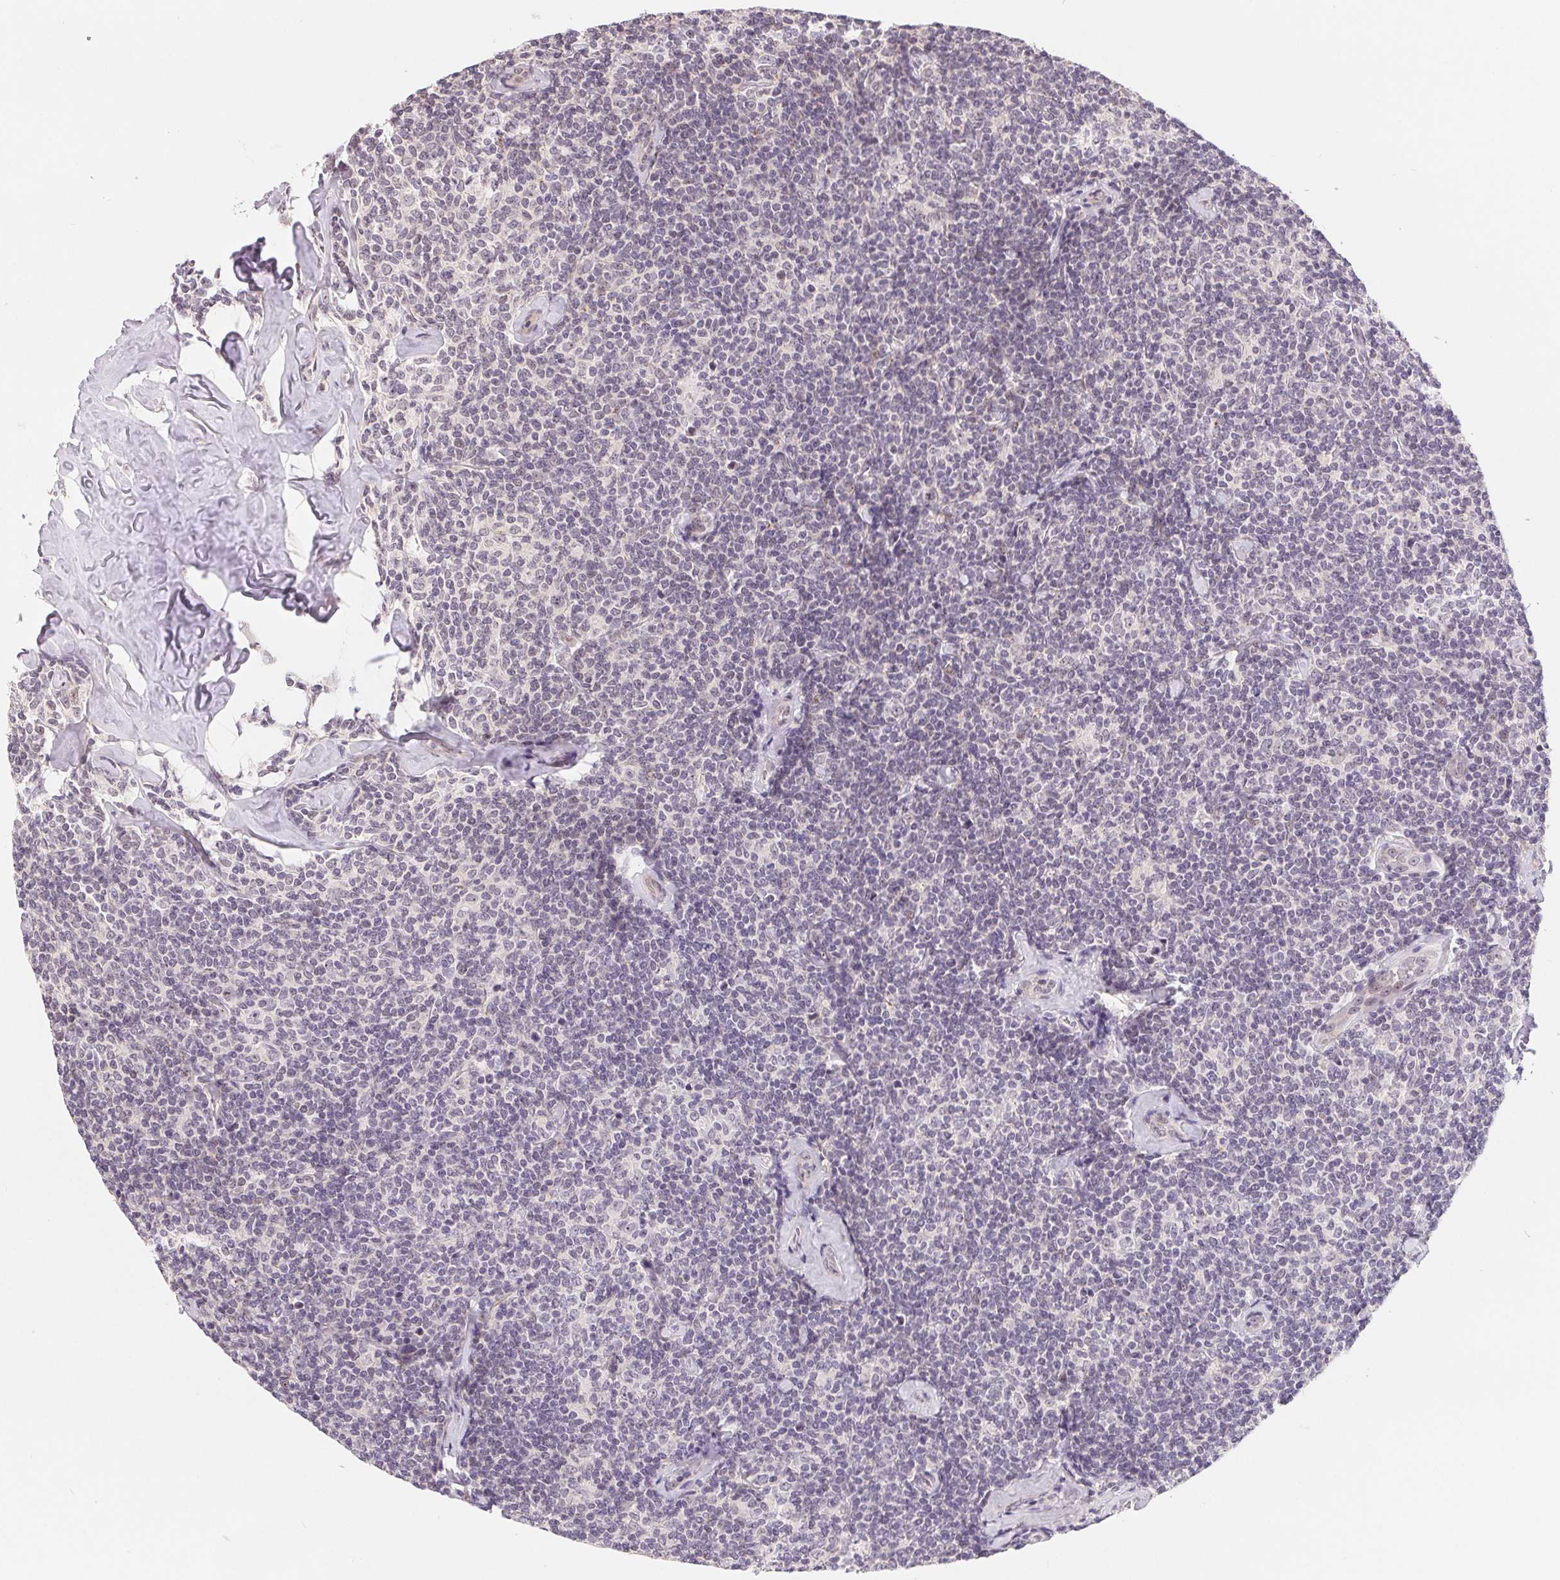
{"staining": {"intensity": "negative", "quantity": "none", "location": "none"}, "tissue": "lymphoma", "cell_type": "Tumor cells", "image_type": "cancer", "snomed": [{"axis": "morphology", "description": "Malignant lymphoma, non-Hodgkin's type, Low grade"}, {"axis": "topography", "description": "Lymph node"}], "caption": "A micrograph of human lymphoma is negative for staining in tumor cells.", "gene": "LCA5L", "patient": {"sex": "female", "age": 56}}